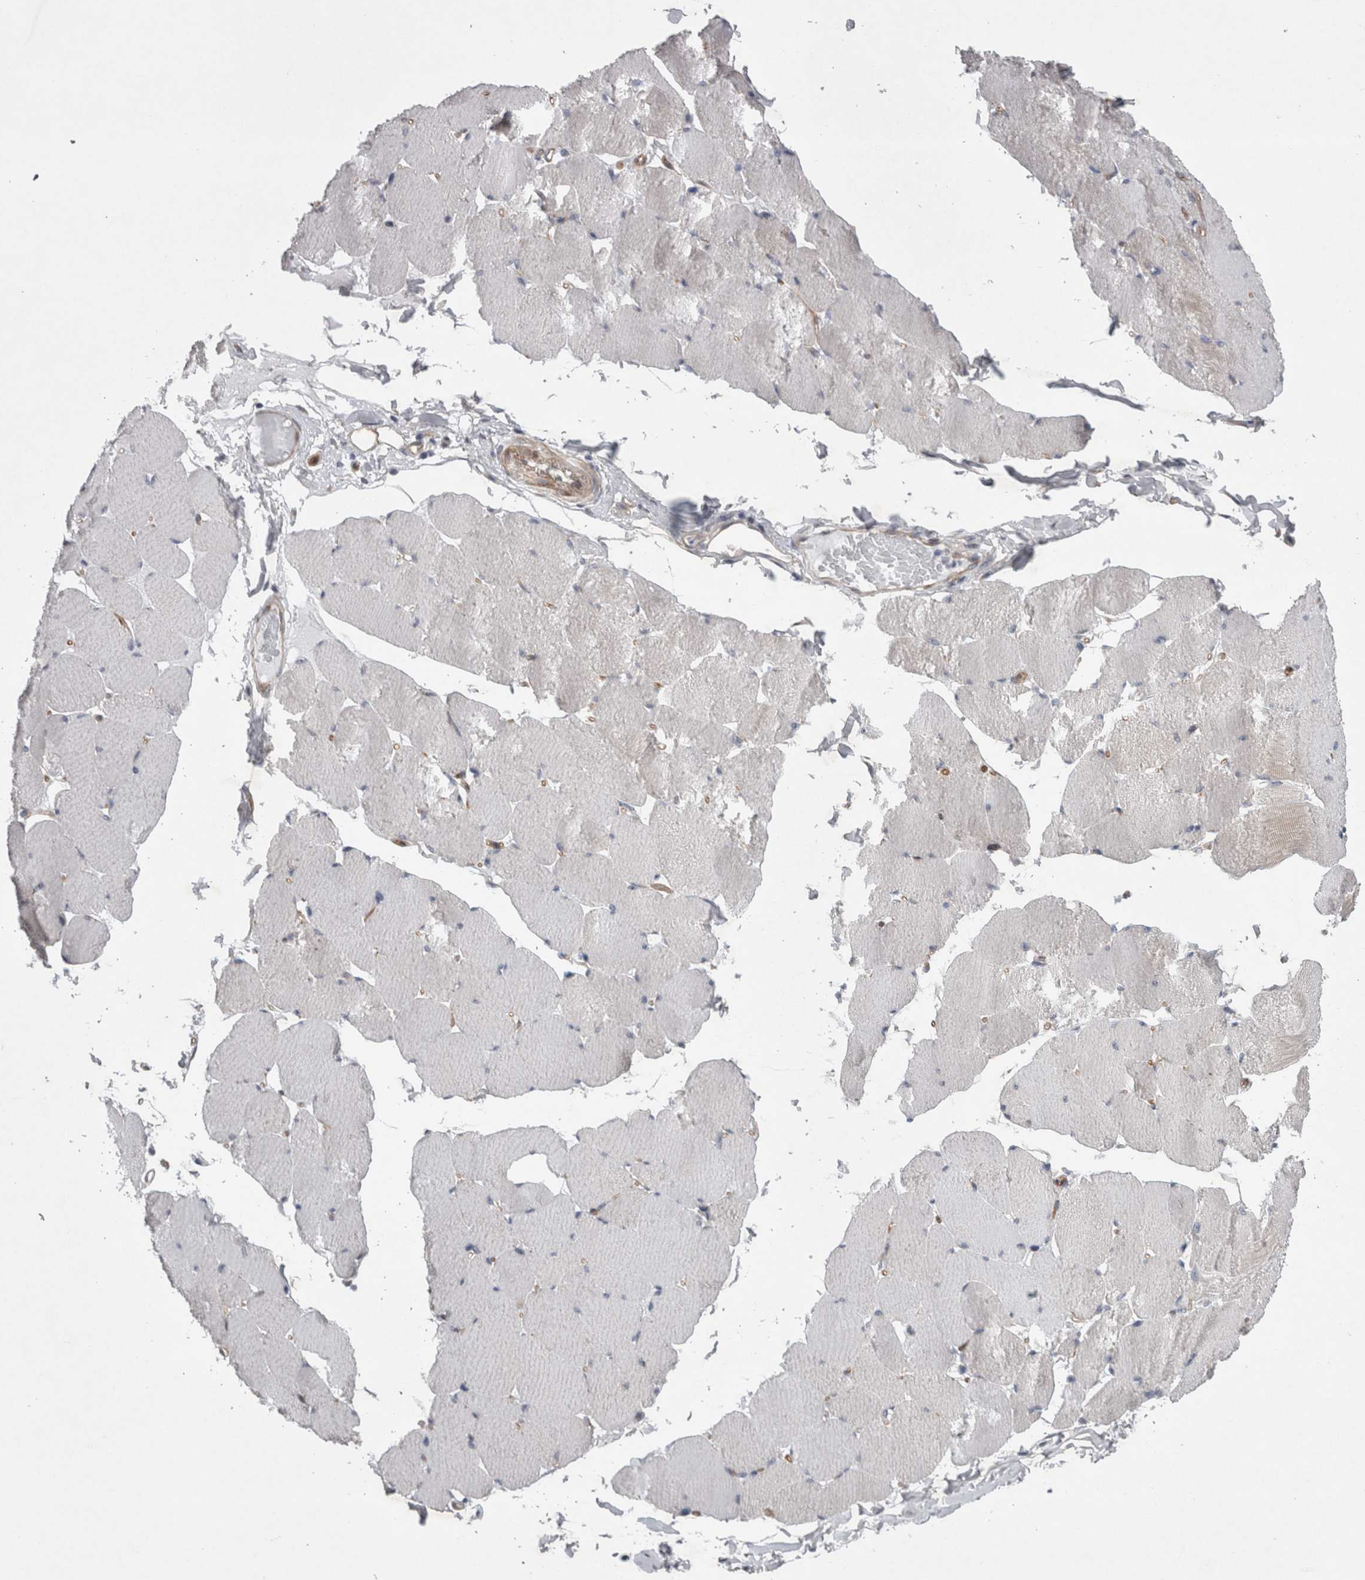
{"staining": {"intensity": "weak", "quantity": "<25%", "location": "cytoplasmic/membranous"}, "tissue": "skeletal muscle", "cell_type": "Myocytes", "image_type": "normal", "snomed": [{"axis": "morphology", "description": "Normal tissue, NOS"}, {"axis": "topography", "description": "Skin"}, {"axis": "topography", "description": "Skeletal muscle"}], "caption": "The image exhibits no staining of myocytes in benign skeletal muscle.", "gene": "DDX6", "patient": {"sex": "male", "age": 83}}